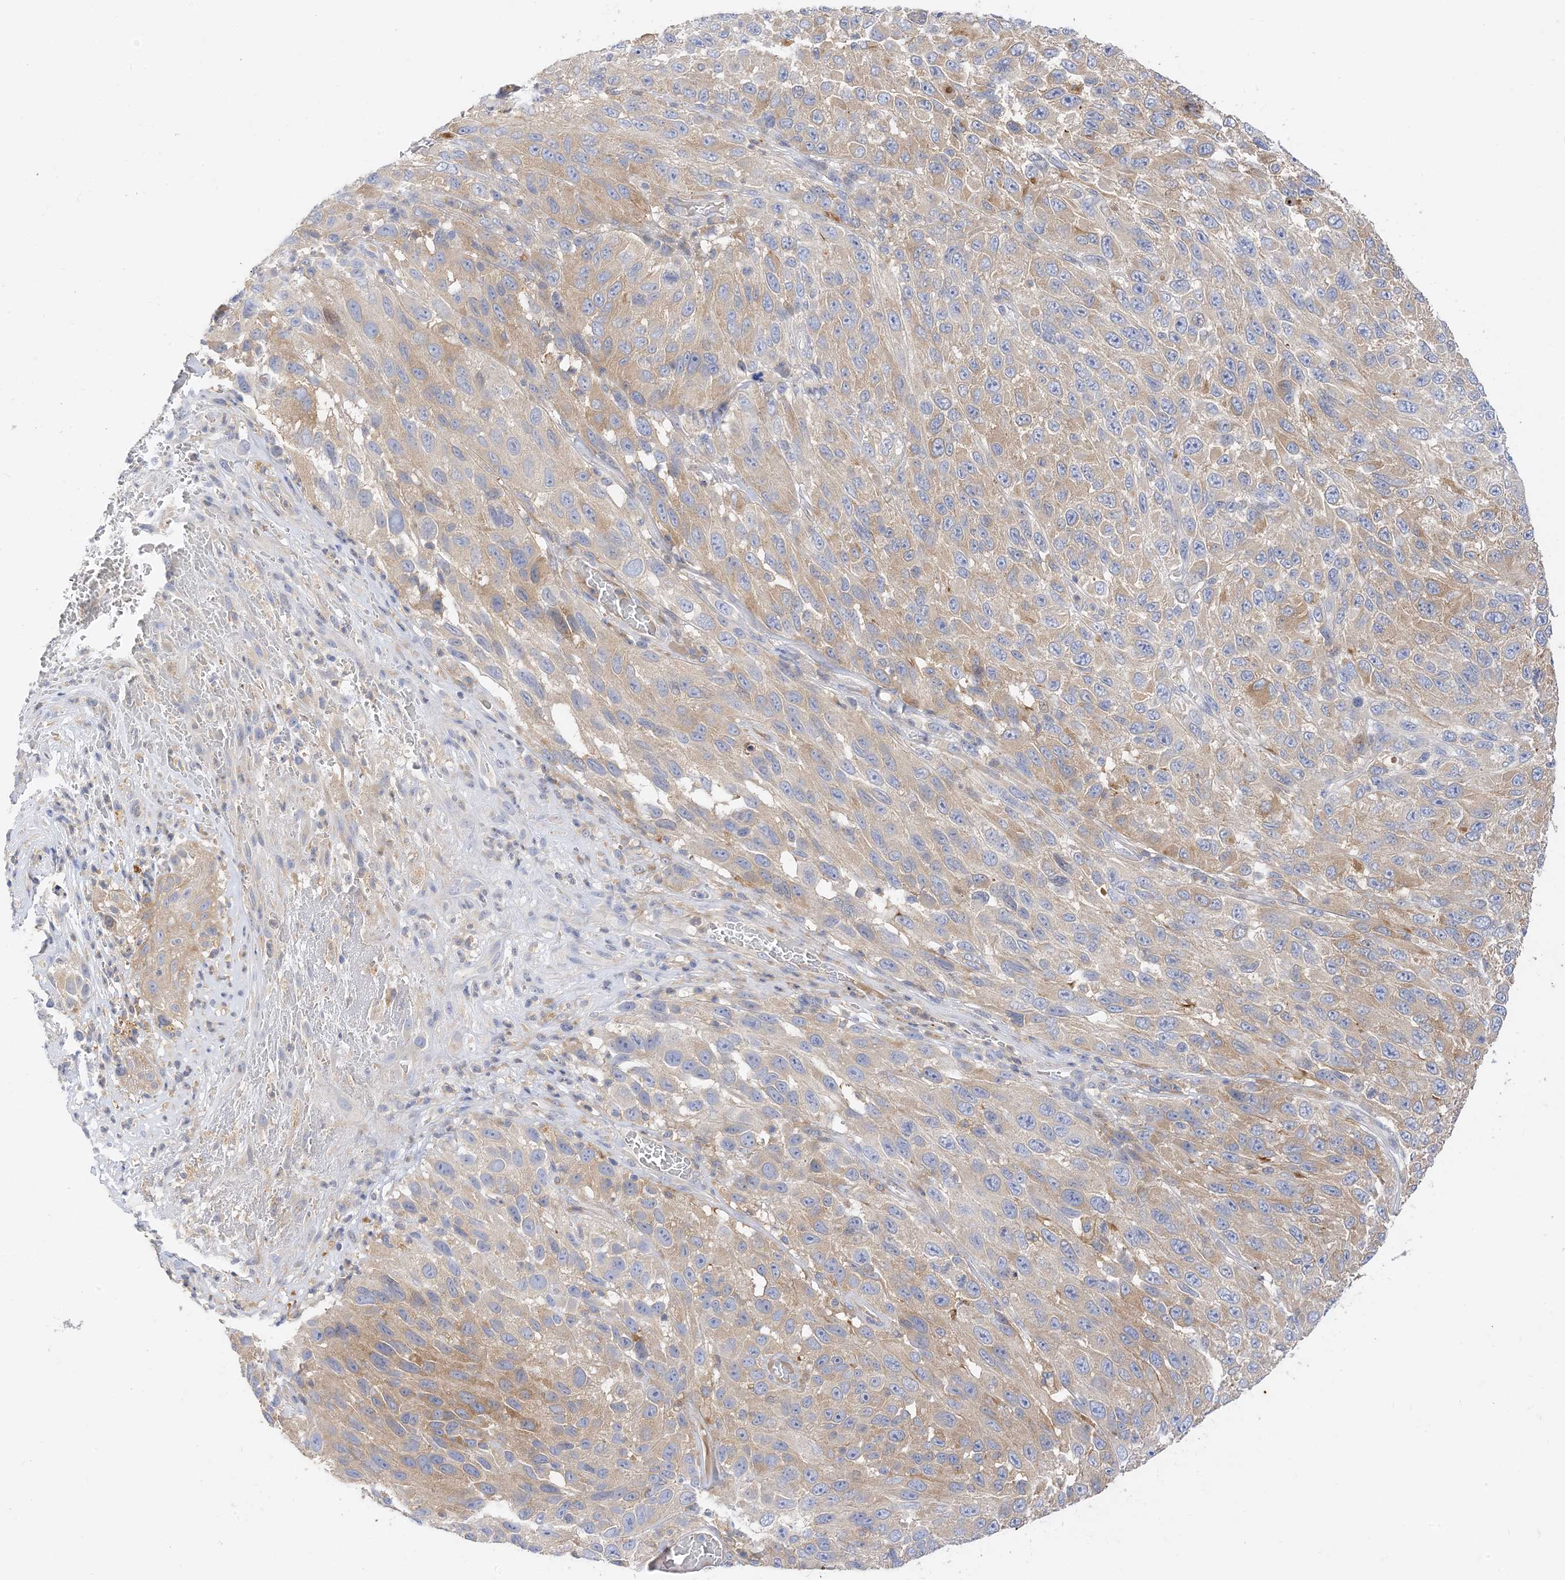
{"staining": {"intensity": "moderate", "quantity": "25%-75%", "location": "cytoplasmic/membranous"}, "tissue": "melanoma", "cell_type": "Tumor cells", "image_type": "cancer", "snomed": [{"axis": "morphology", "description": "Malignant melanoma, NOS"}, {"axis": "topography", "description": "Skin"}], "caption": "Malignant melanoma was stained to show a protein in brown. There is medium levels of moderate cytoplasmic/membranous expression in approximately 25%-75% of tumor cells.", "gene": "ARV1", "patient": {"sex": "female", "age": 96}}